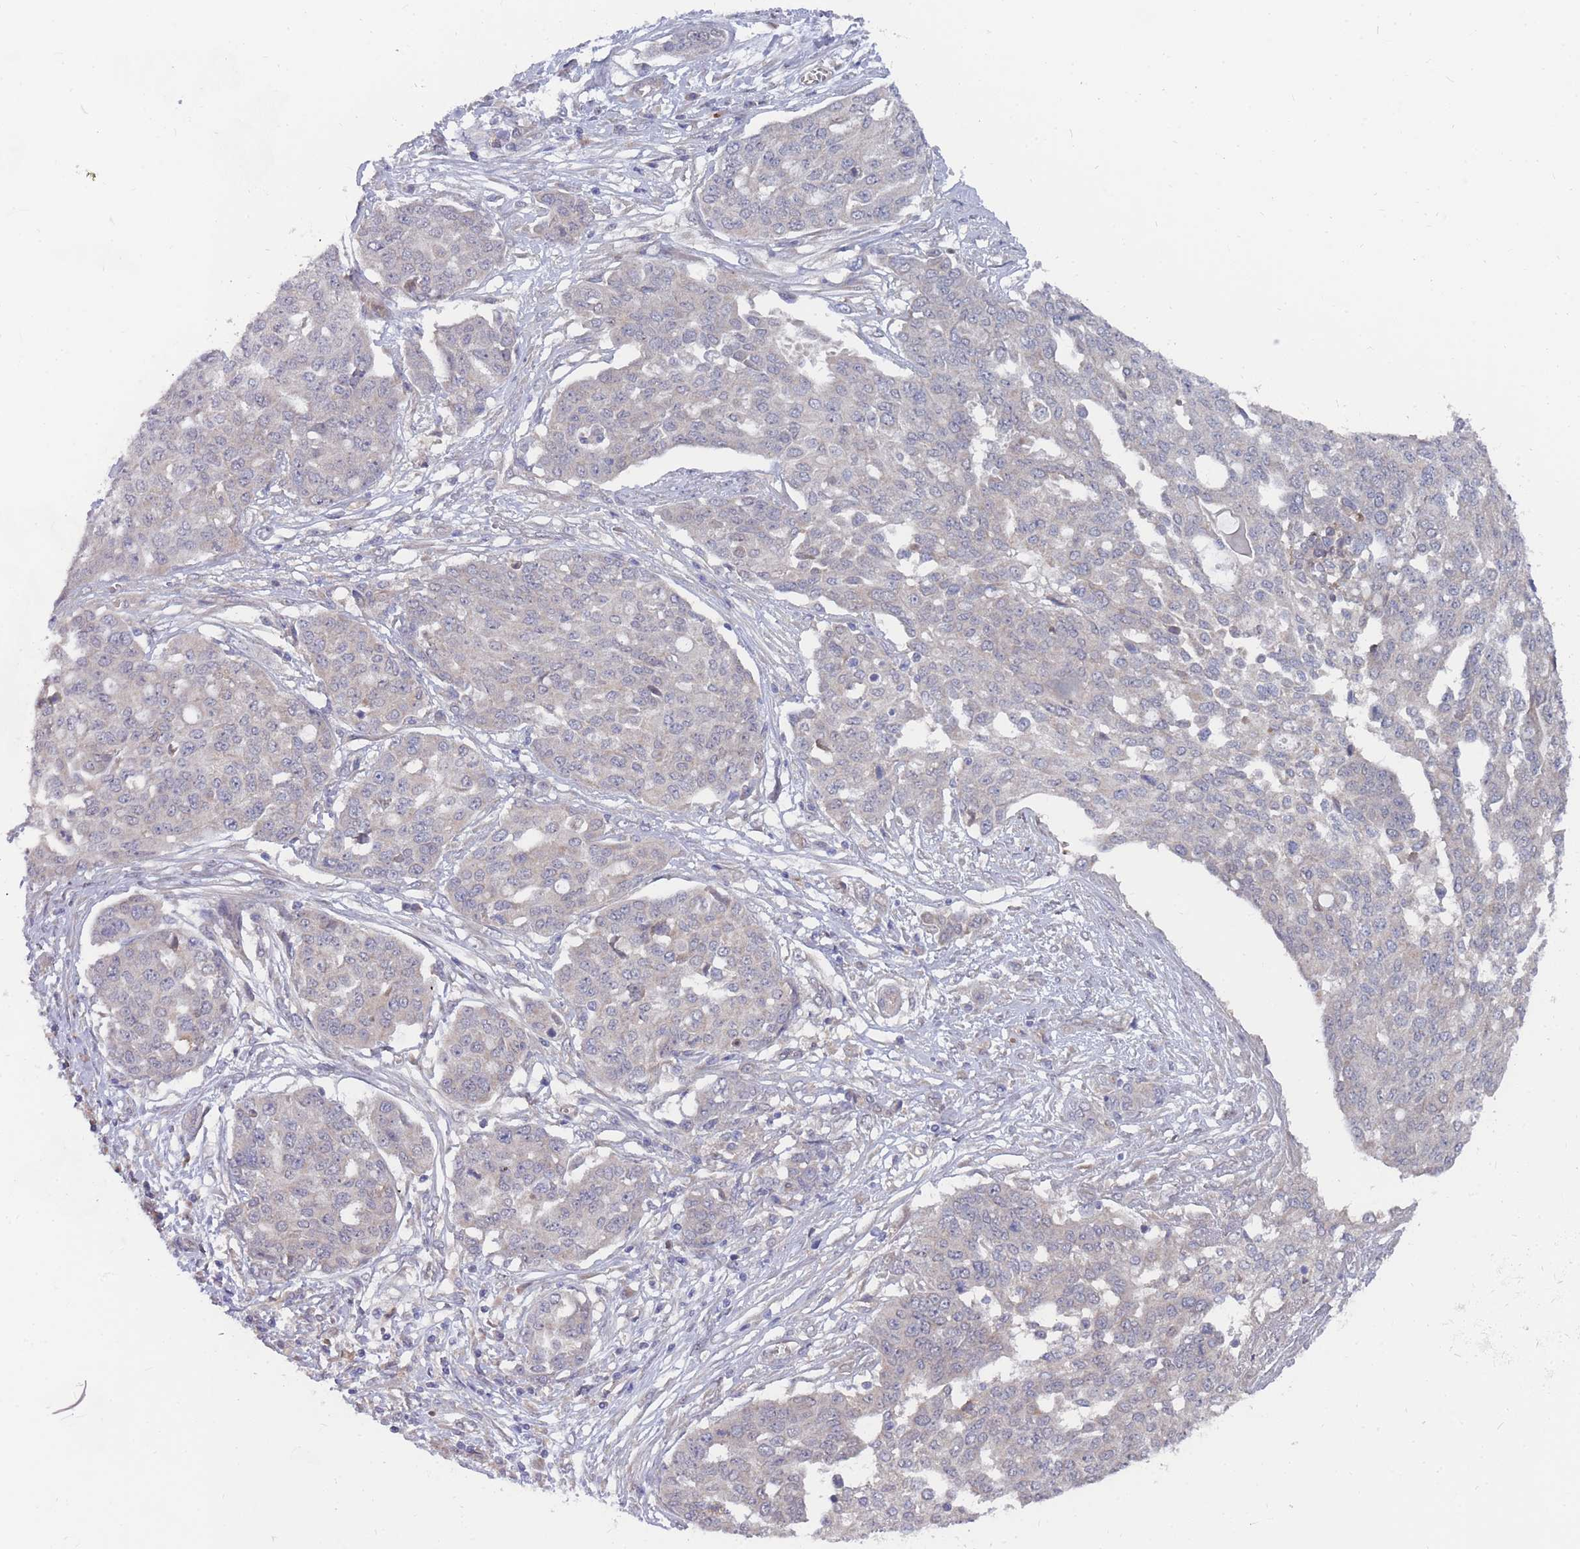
{"staining": {"intensity": "negative", "quantity": "none", "location": "none"}, "tissue": "ovarian cancer", "cell_type": "Tumor cells", "image_type": "cancer", "snomed": [{"axis": "morphology", "description": "Cystadenocarcinoma, serous, NOS"}, {"axis": "topography", "description": "Soft tissue"}, {"axis": "topography", "description": "Ovary"}], "caption": "Histopathology image shows no protein staining in tumor cells of ovarian cancer tissue. (Stains: DAB IHC with hematoxylin counter stain, Microscopy: brightfield microscopy at high magnification).", "gene": "NUB1", "patient": {"sex": "female", "age": 57}}